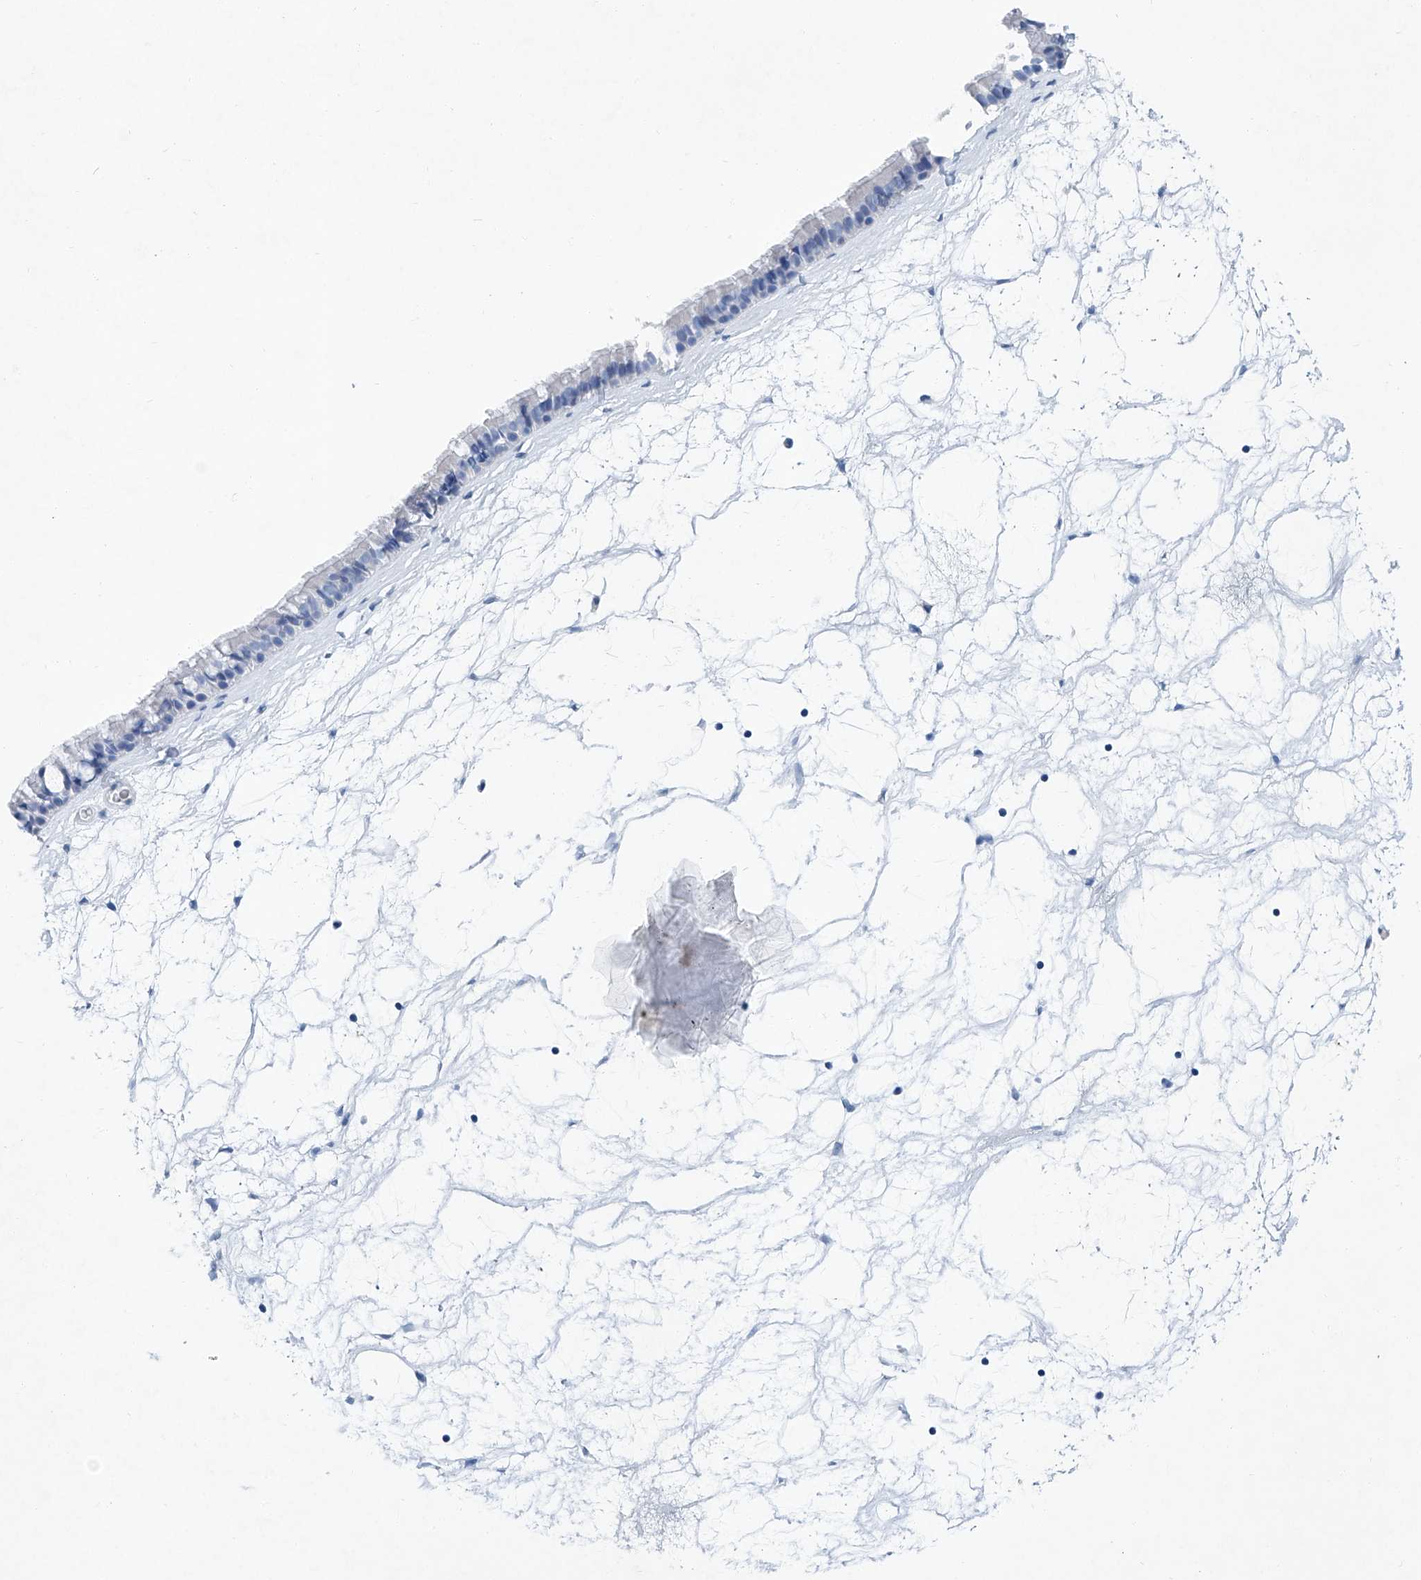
{"staining": {"intensity": "negative", "quantity": "none", "location": "none"}, "tissue": "nasopharynx", "cell_type": "Respiratory epithelial cells", "image_type": "normal", "snomed": [{"axis": "morphology", "description": "Normal tissue, NOS"}, {"axis": "topography", "description": "Nasopharynx"}], "caption": "Image shows no significant protein positivity in respiratory epithelial cells of unremarkable nasopharynx.", "gene": "CYP2A7", "patient": {"sex": "male", "age": 64}}